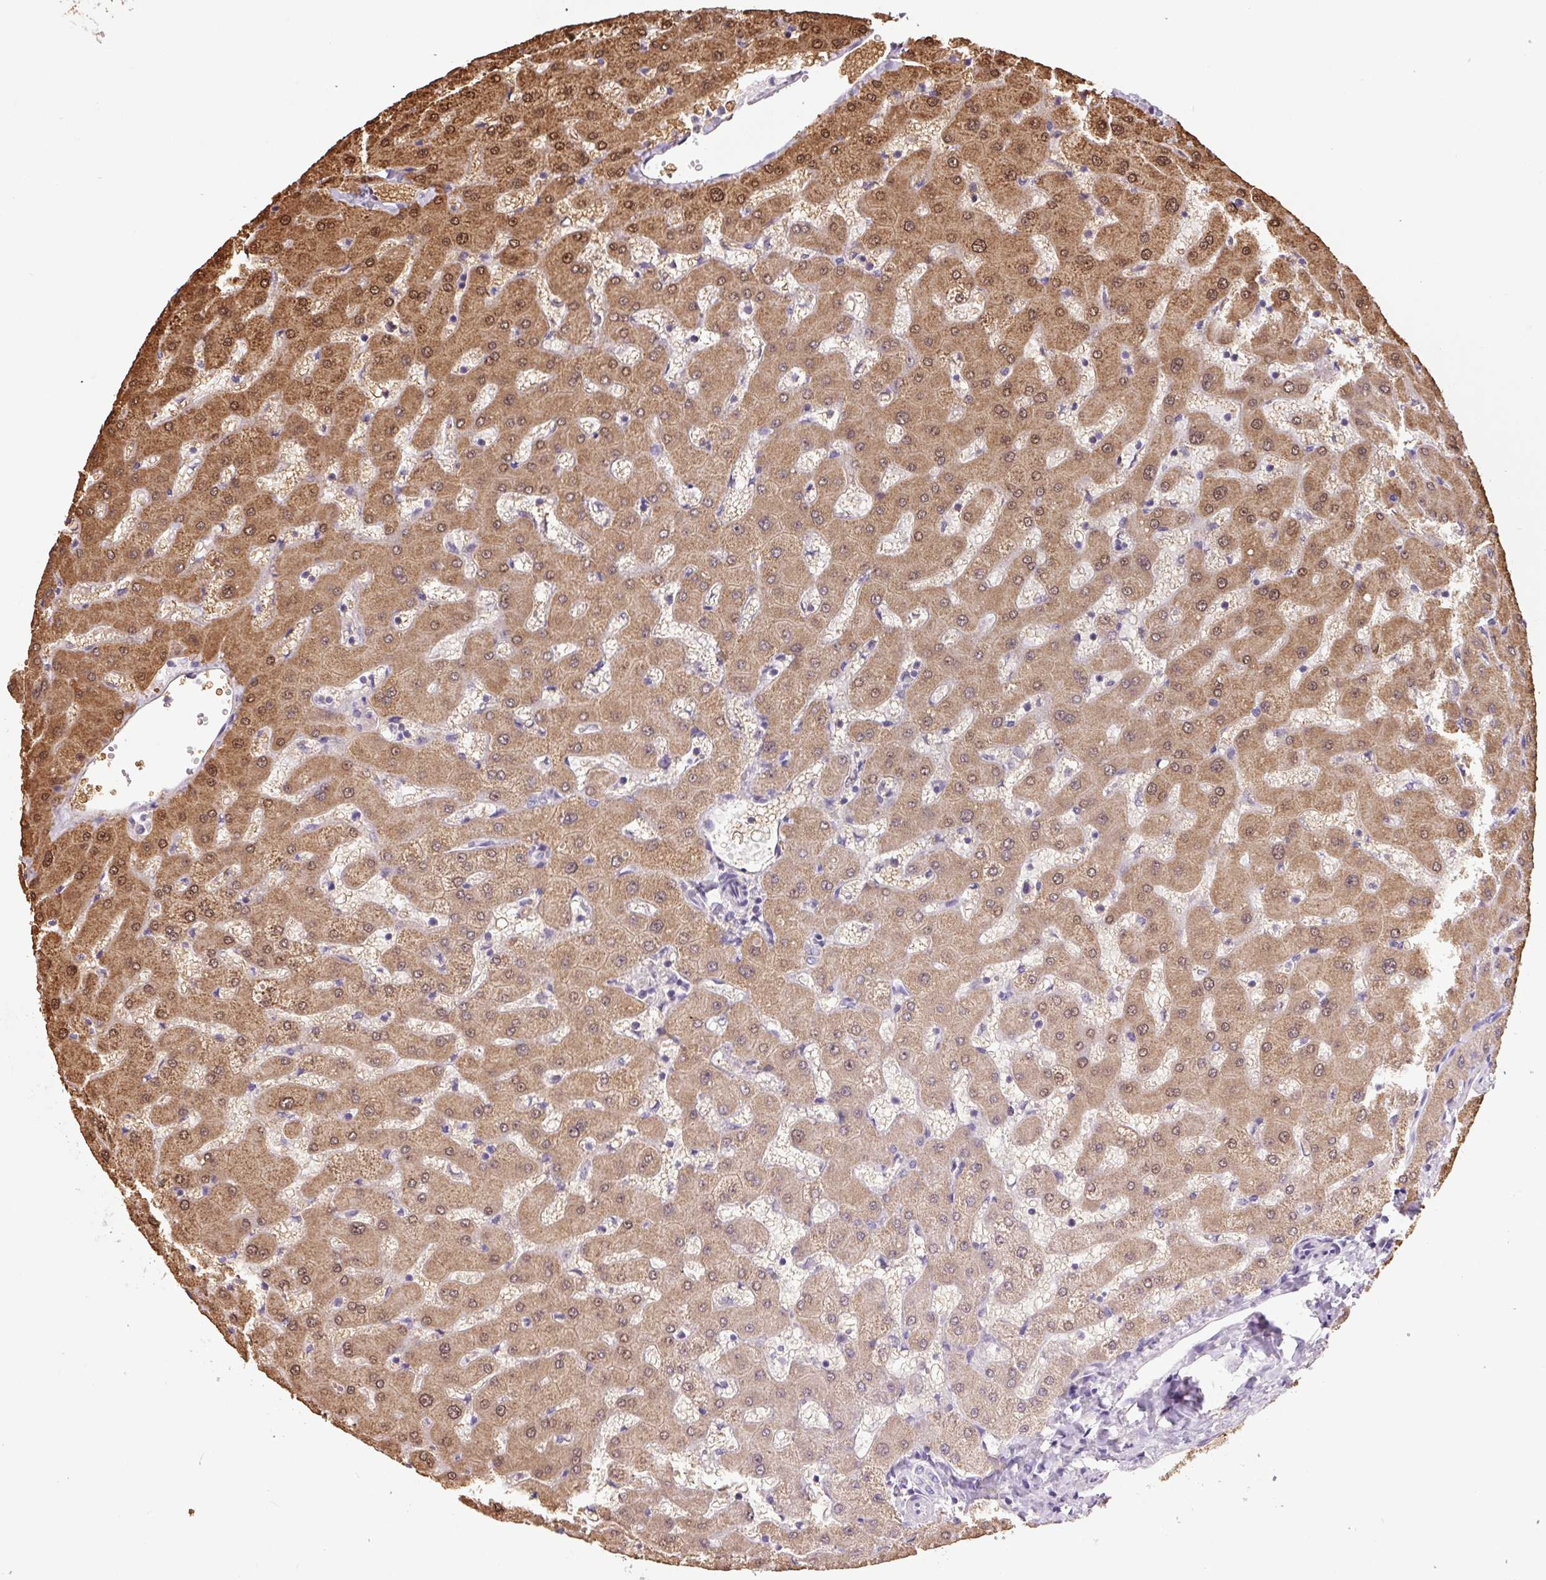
{"staining": {"intensity": "negative", "quantity": "none", "location": "none"}, "tissue": "liver", "cell_type": "Cholangiocytes", "image_type": "normal", "snomed": [{"axis": "morphology", "description": "Normal tissue, NOS"}, {"axis": "topography", "description": "Liver"}], "caption": "The micrograph demonstrates no staining of cholangiocytes in normal liver.", "gene": "SGF29", "patient": {"sex": "female", "age": 63}}